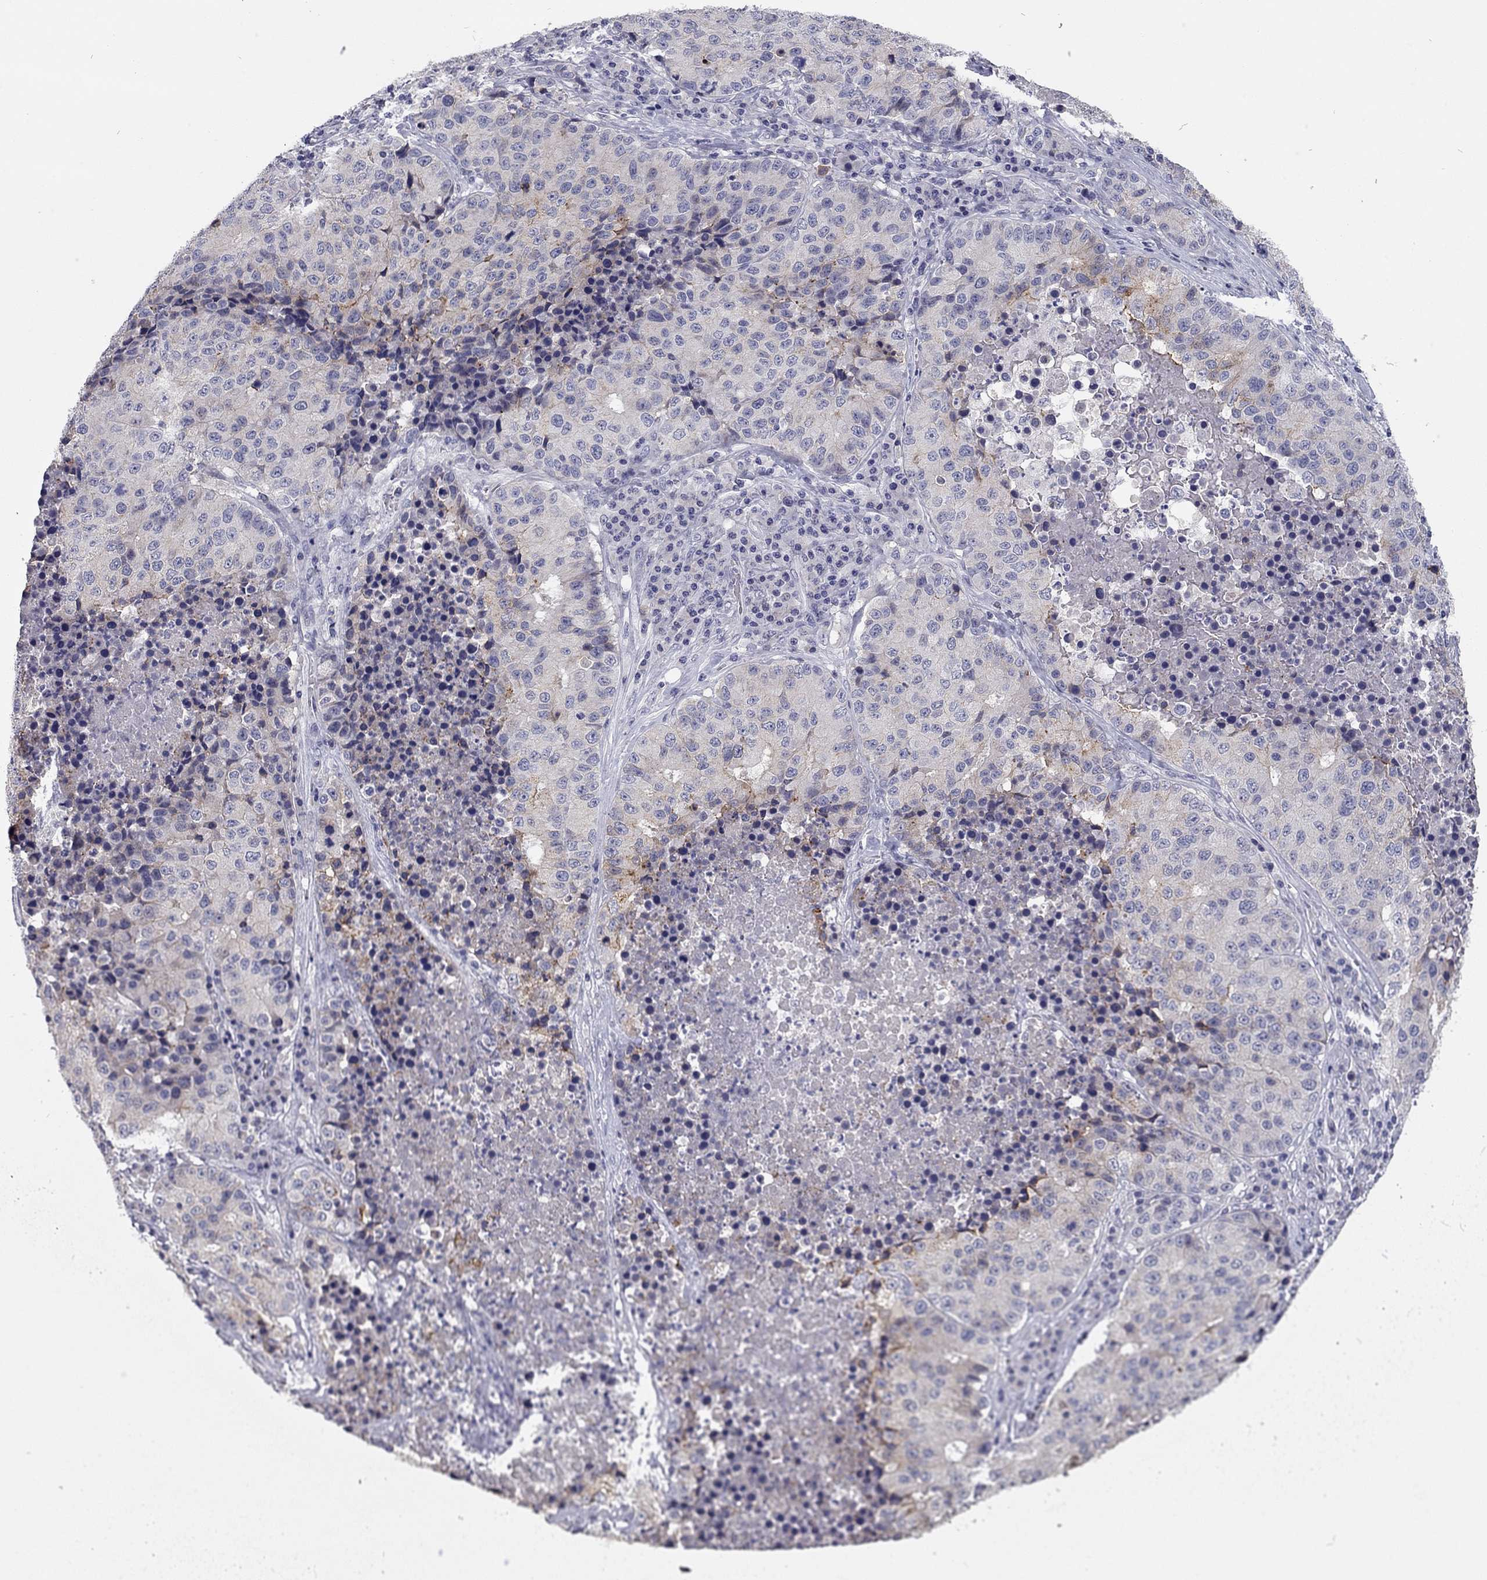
{"staining": {"intensity": "negative", "quantity": "none", "location": "none"}, "tissue": "stomach cancer", "cell_type": "Tumor cells", "image_type": "cancer", "snomed": [{"axis": "morphology", "description": "Adenocarcinoma, NOS"}, {"axis": "topography", "description": "Stomach"}], "caption": "This is an immunohistochemistry (IHC) histopathology image of adenocarcinoma (stomach). There is no expression in tumor cells.", "gene": "SCARB1", "patient": {"sex": "male", "age": 71}}